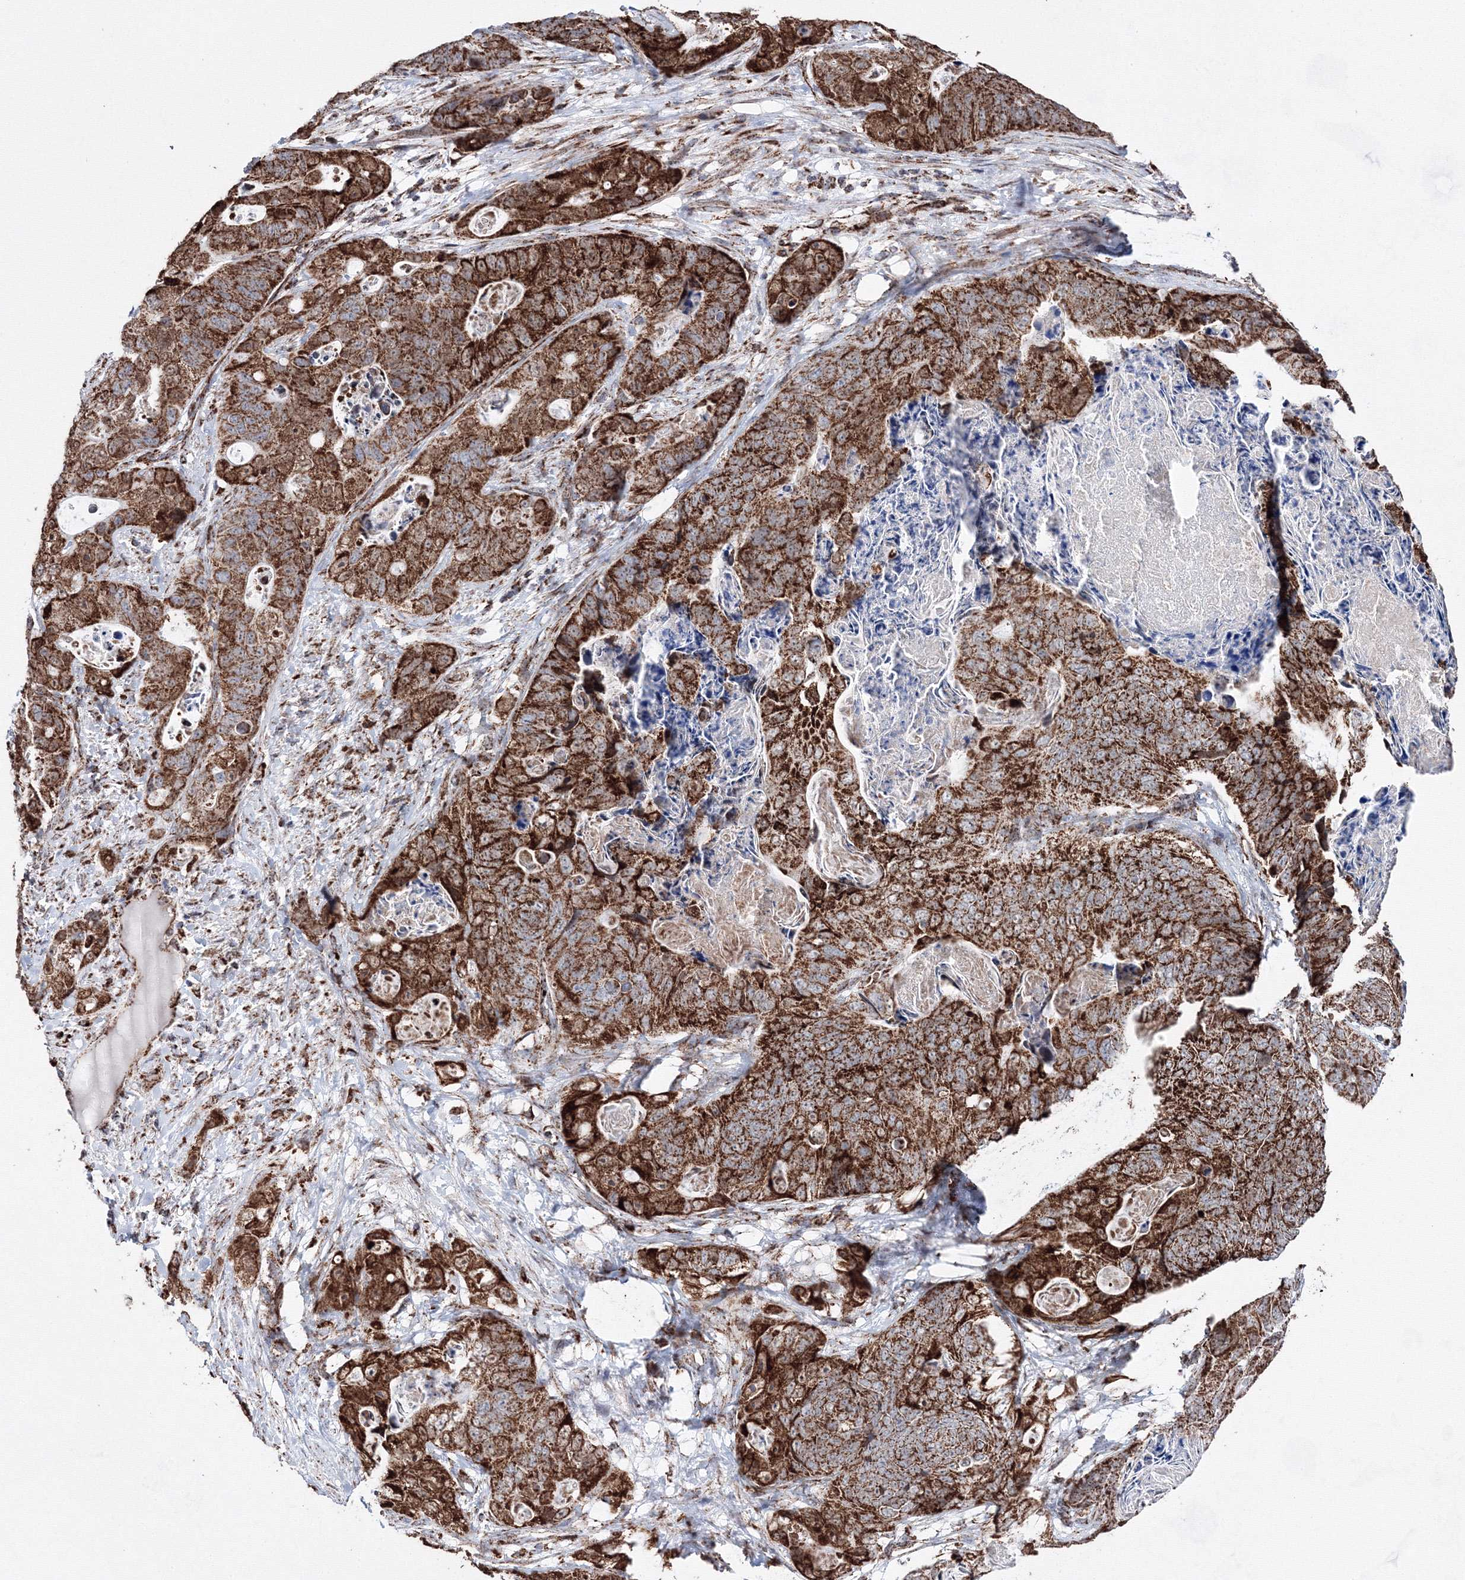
{"staining": {"intensity": "strong", "quantity": ">75%", "location": "cytoplasmic/membranous"}, "tissue": "stomach cancer", "cell_type": "Tumor cells", "image_type": "cancer", "snomed": [{"axis": "morphology", "description": "Normal tissue, NOS"}, {"axis": "morphology", "description": "Adenocarcinoma, NOS"}, {"axis": "topography", "description": "Stomach"}], "caption": "Immunohistochemistry (IHC) of human adenocarcinoma (stomach) shows high levels of strong cytoplasmic/membranous staining in approximately >75% of tumor cells.", "gene": "HADHB", "patient": {"sex": "female", "age": 89}}